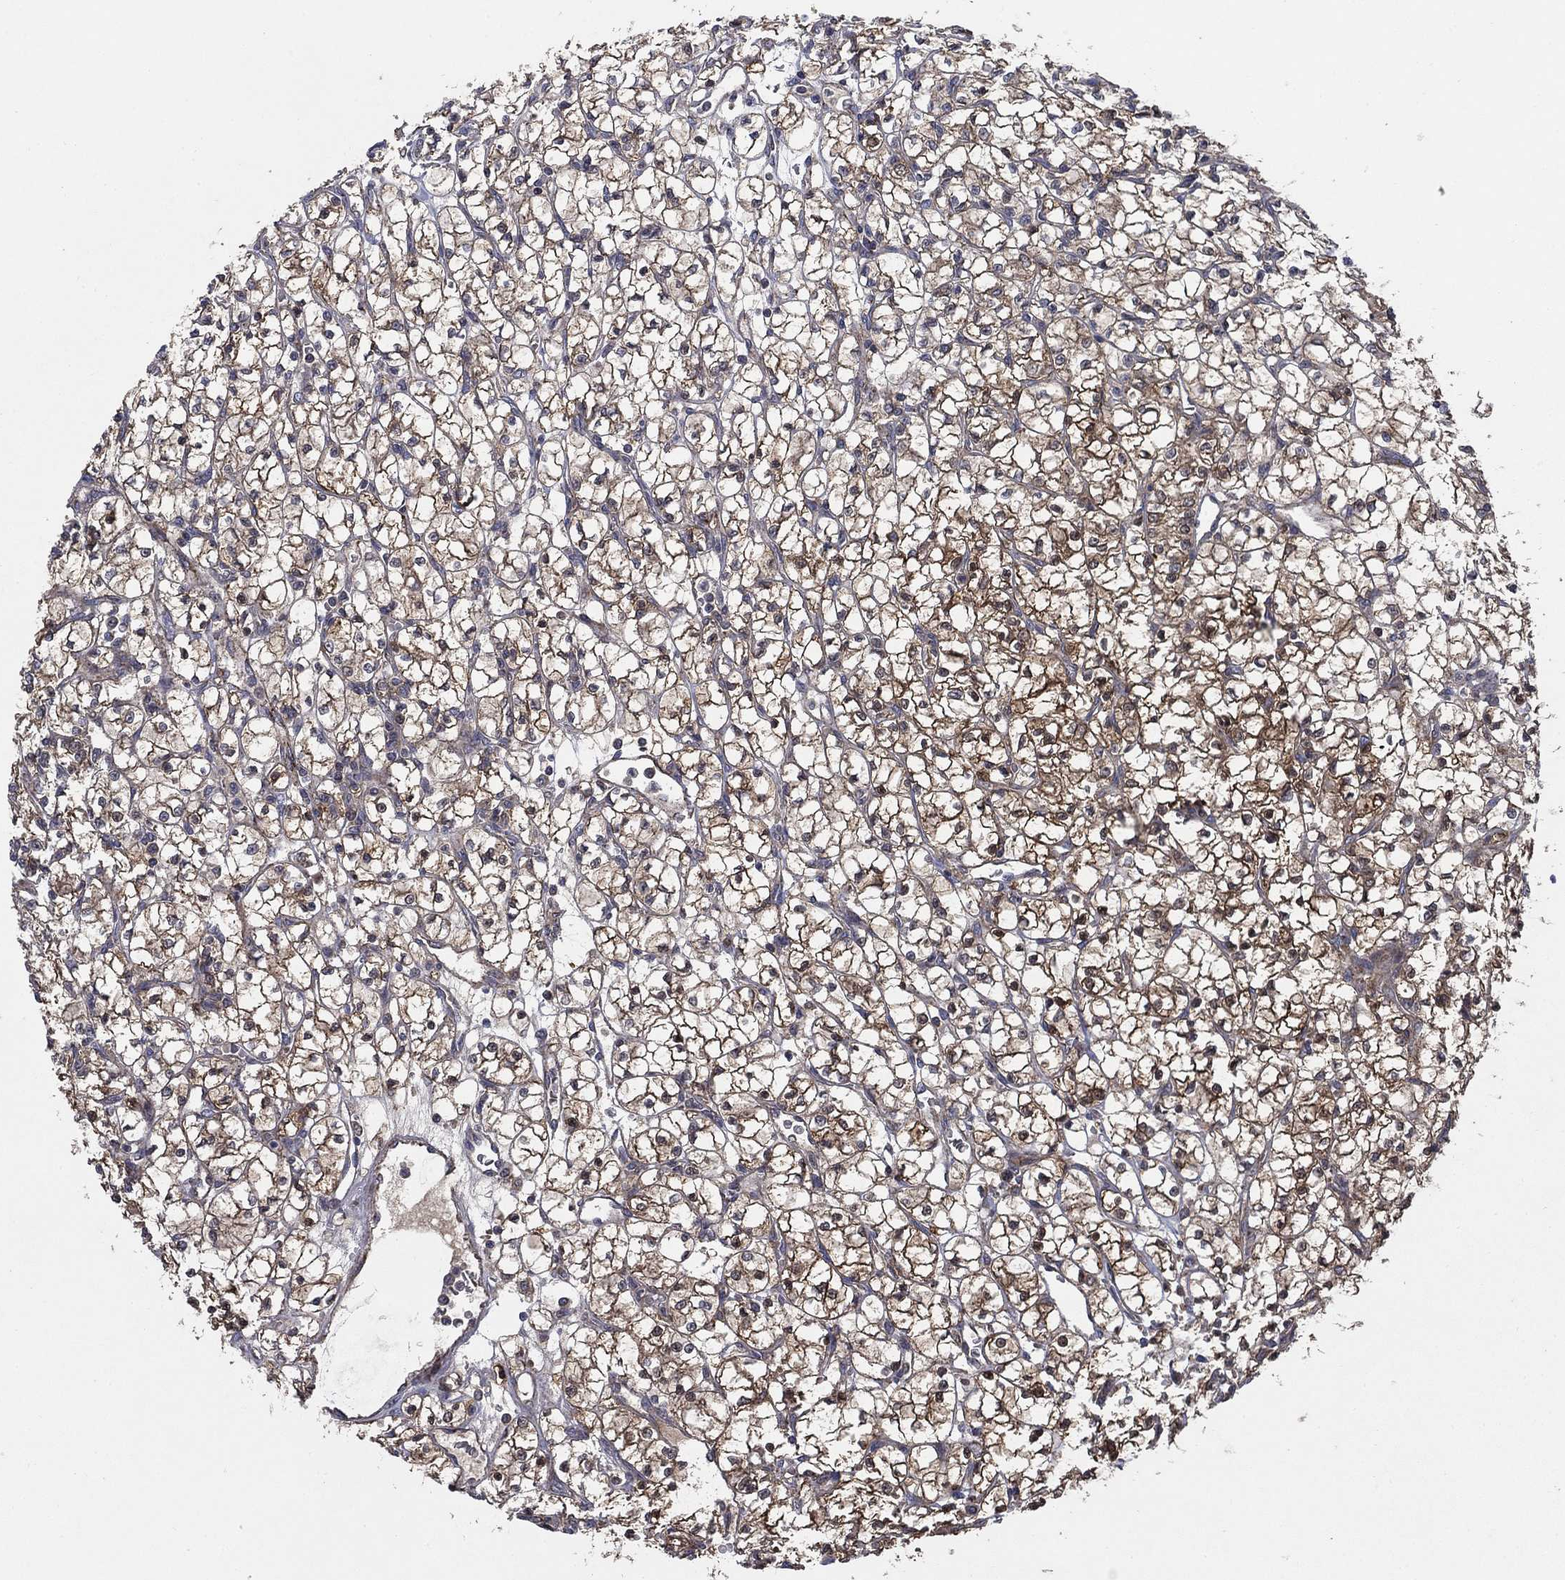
{"staining": {"intensity": "strong", "quantity": "25%-75%", "location": "cytoplasmic/membranous"}, "tissue": "renal cancer", "cell_type": "Tumor cells", "image_type": "cancer", "snomed": [{"axis": "morphology", "description": "Adenocarcinoma, NOS"}, {"axis": "topography", "description": "Kidney"}], "caption": "Immunohistochemical staining of renal adenocarcinoma displays high levels of strong cytoplasmic/membranous positivity in approximately 25%-75% of tumor cells.", "gene": "NME7", "patient": {"sex": "female", "age": 64}}